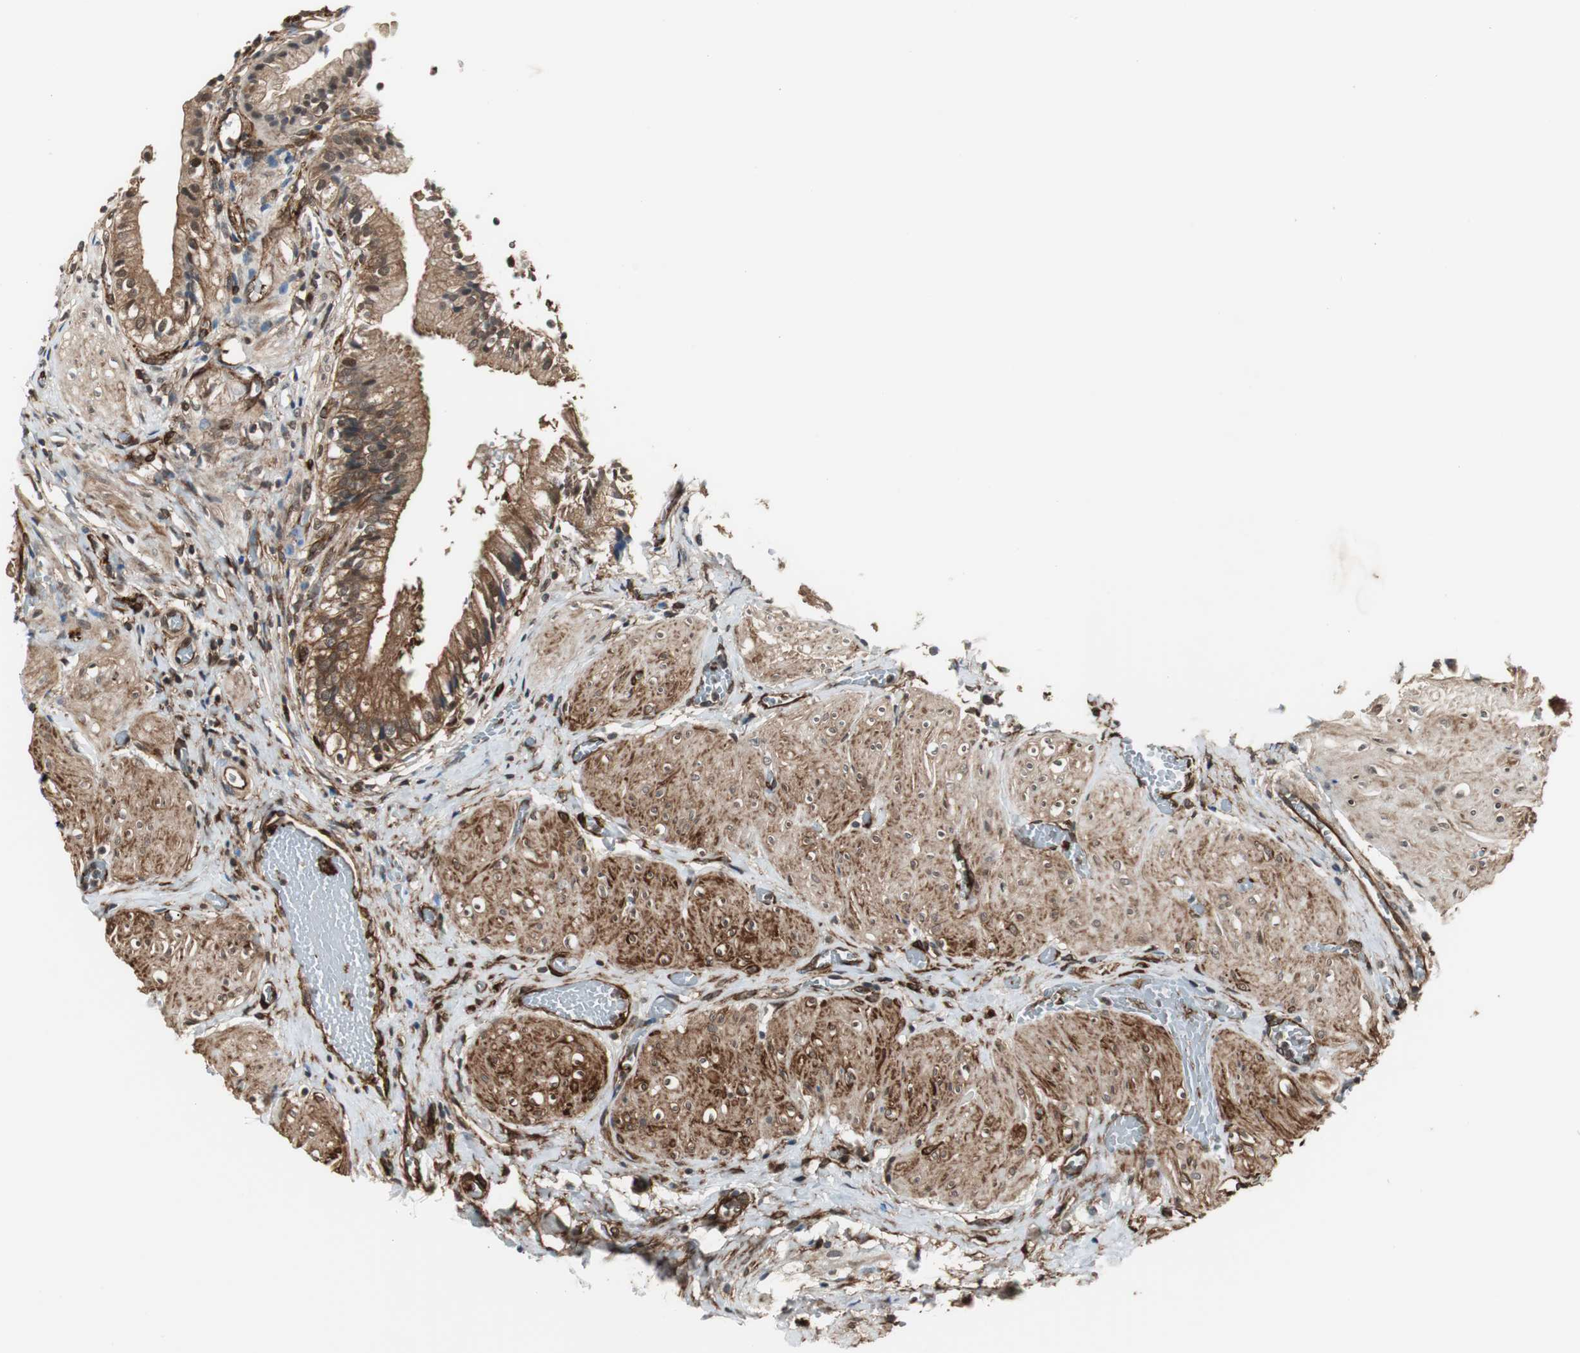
{"staining": {"intensity": "strong", "quantity": ">75%", "location": "cytoplasmic/membranous,nuclear"}, "tissue": "gallbladder", "cell_type": "Glandular cells", "image_type": "normal", "snomed": [{"axis": "morphology", "description": "Normal tissue, NOS"}, {"axis": "topography", "description": "Gallbladder"}], "caption": "The photomicrograph exhibits immunohistochemical staining of benign gallbladder. There is strong cytoplasmic/membranous,nuclear staining is identified in about >75% of glandular cells. The staining is performed using DAB (3,3'-diaminobenzidine) brown chromogen to label protein expression. The nuclei are counter-stained blue using hematoxylin.", "gene": "PTPN11", "patient": {"sex": "male", "age": 65}}